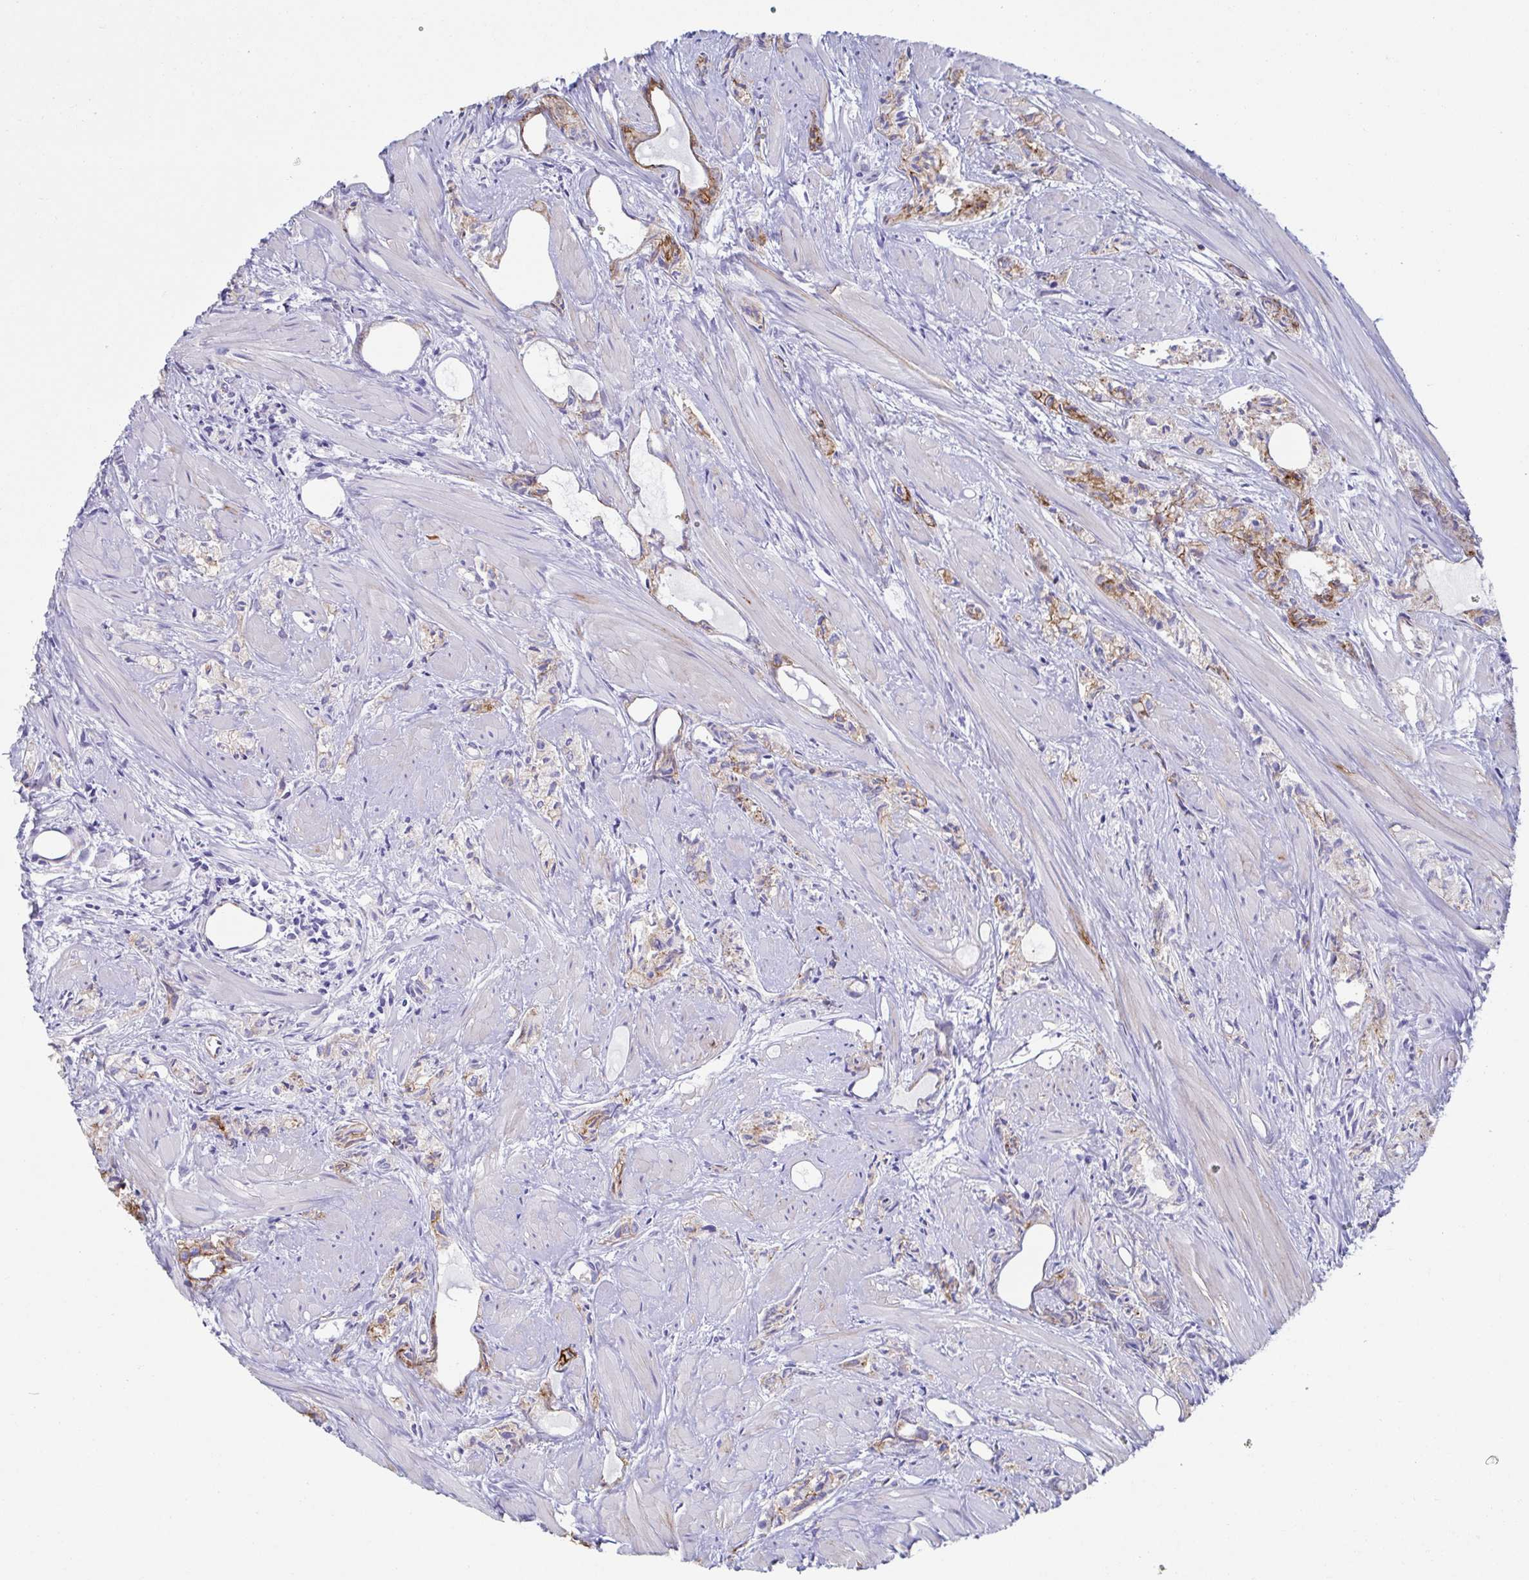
{"staining": {"intensity": "moderate", "quantity": "<25%", "location": "cytoplasmic/membranous"}, "tissue": "prostate cancer", "cell_type": "Tumor cells", "image_type": "cancer", "snomed": [{"axis": "morphology", "description": "Adenocarcinoma, High grade"}, {"axis": "topography", "description": "Prostate"}], "caption": "A brown stain labels moderate cytoplasmic/membranous positivity of a protein in high-grade adenocarcinoma (prostate) tumor cells.", "gene": "CDH2", "patient": {"sex": "male", "age": 58}}